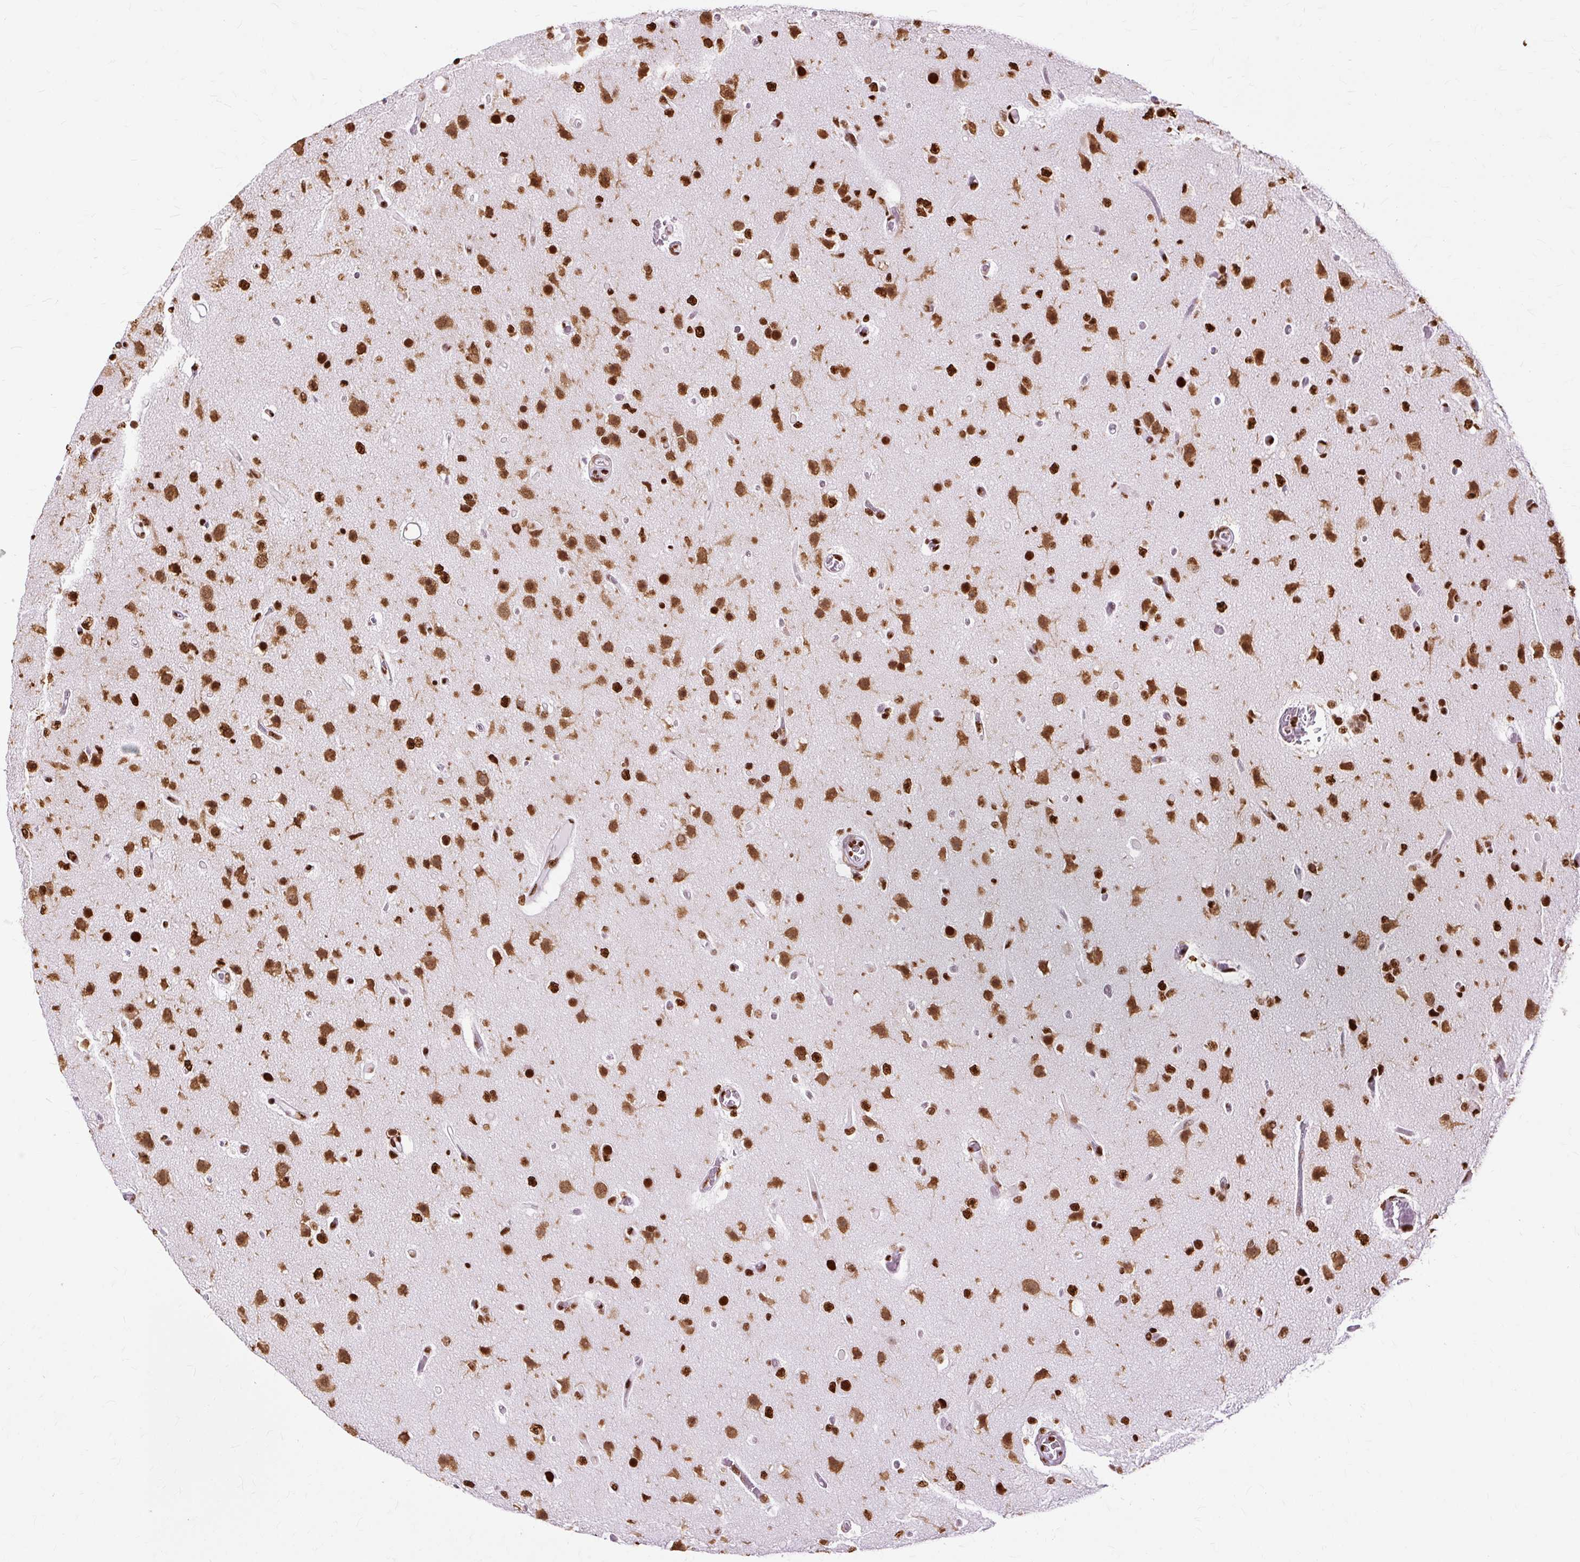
{"staining": {"intensity": "strong", "quantity": ">75%", "location": "cytoplasmic/membranous,nuclear"}, "tissue": "glioma", "cell_type": "Tumor cells", "image_type": "cancer", "snomed": [{"axis": "morphology", "description": "Glioma, malignant, High grade"}, {"axis": "topography", "description": "Brain"}], "caption": "Immunohistochemical staining of glioma exhibits strong cytoplasmic/membranous and nuclear protein staining in approximately >75% of tumor cells.", "gene": "XRCC6", "patient": {"sex": "female", "age": 74}}